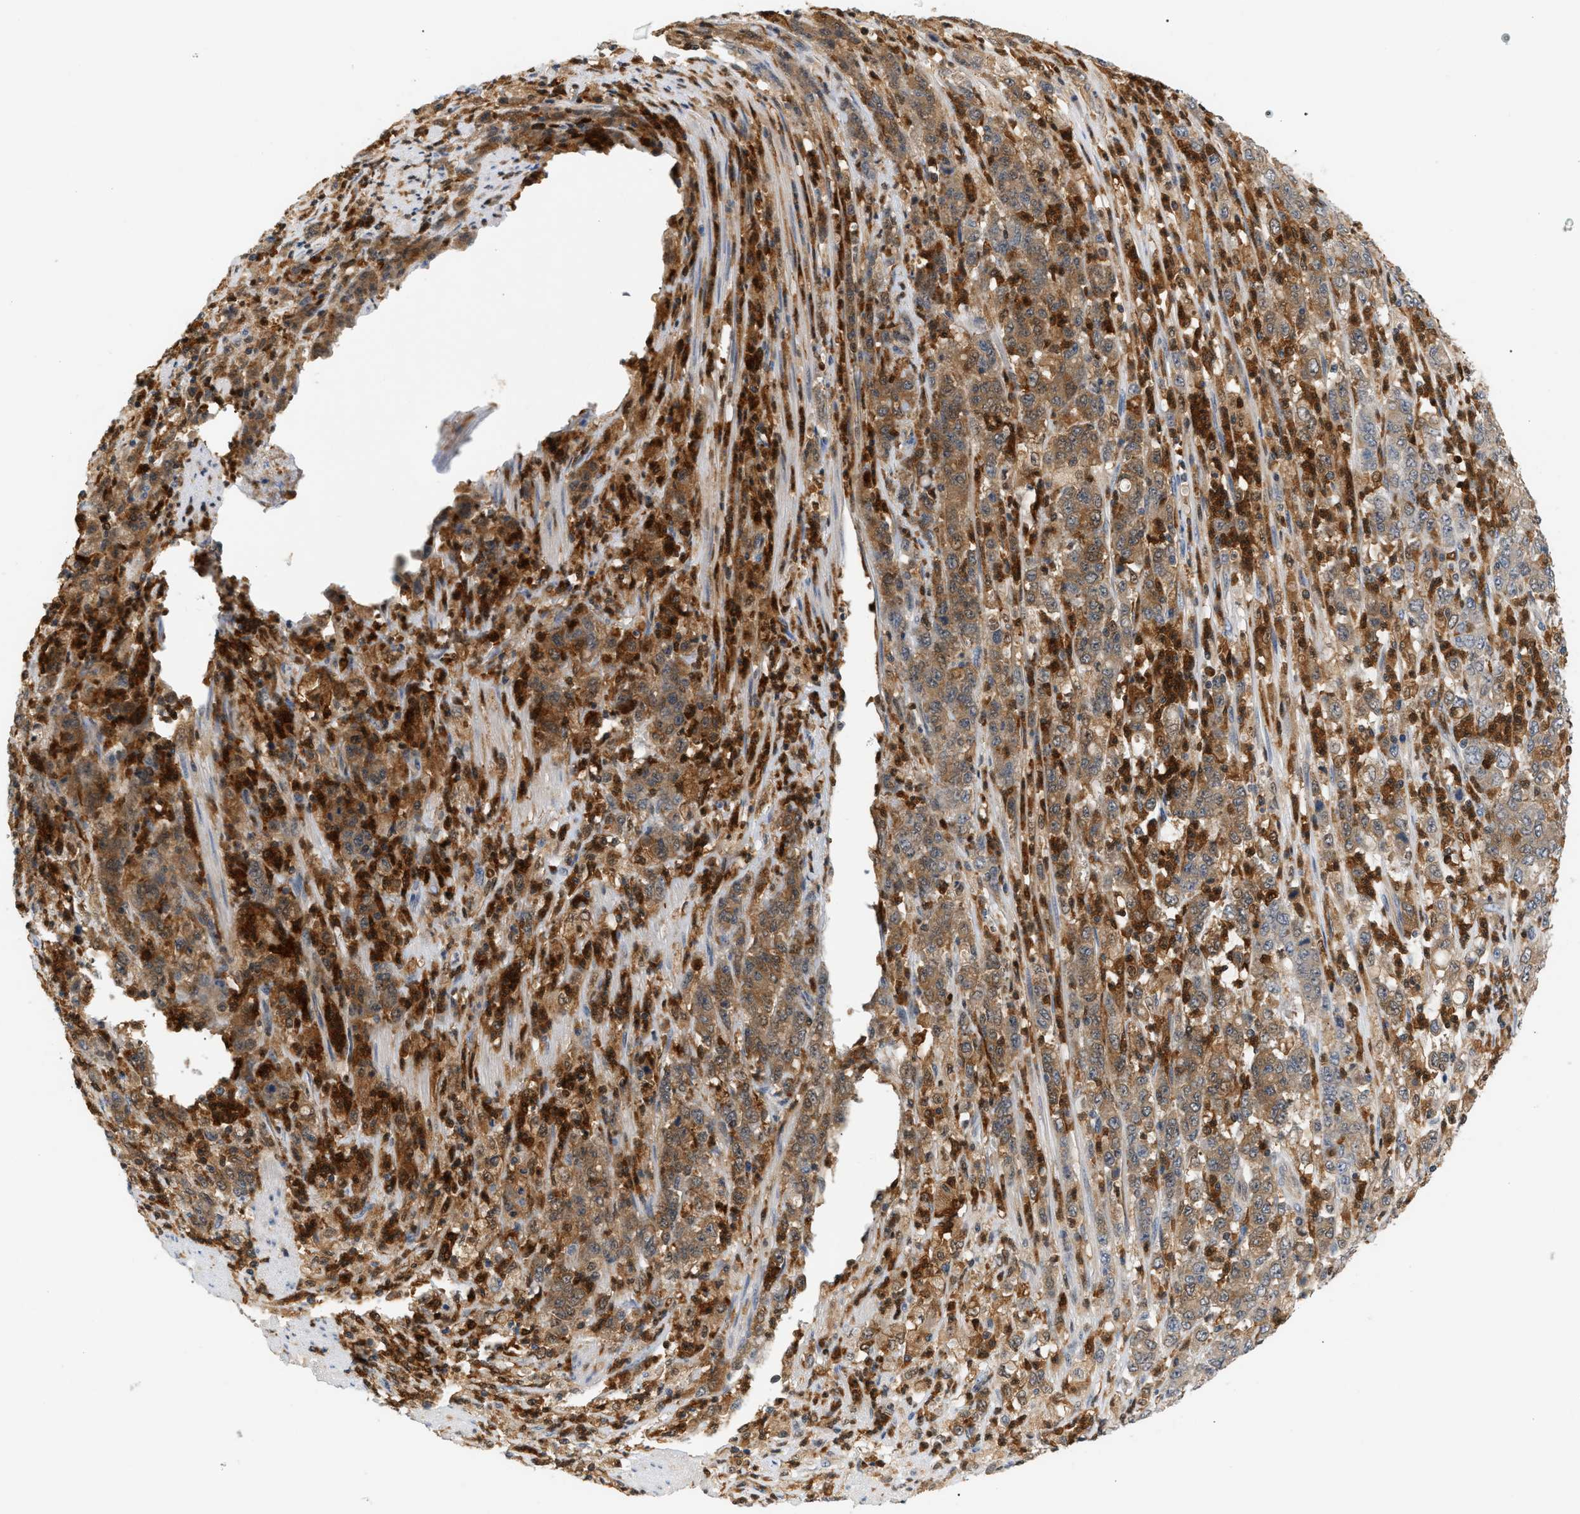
{"staining": {"intensity": "moderate", "quantity": ">75%", "location": "cytoplasmic/membranous"}, "tissue": "stomach cancer", "cell_type": "Tumor cells", "image_type": "cancer", "snomed": [{"axis": "morphology", "description": "Adenocarcinoma, NOS"}, {"axis": "topography", "description": "Stomach, lower"}], "caption": "A histopathology image of human stomach cancer (adenocarcinoma) stained for a protein exhibits moderate cytoplasmic/membranous brown staining in tumor cells.", "gene": "PYCARD", "patient": {"sex": "female", "age": 71}}